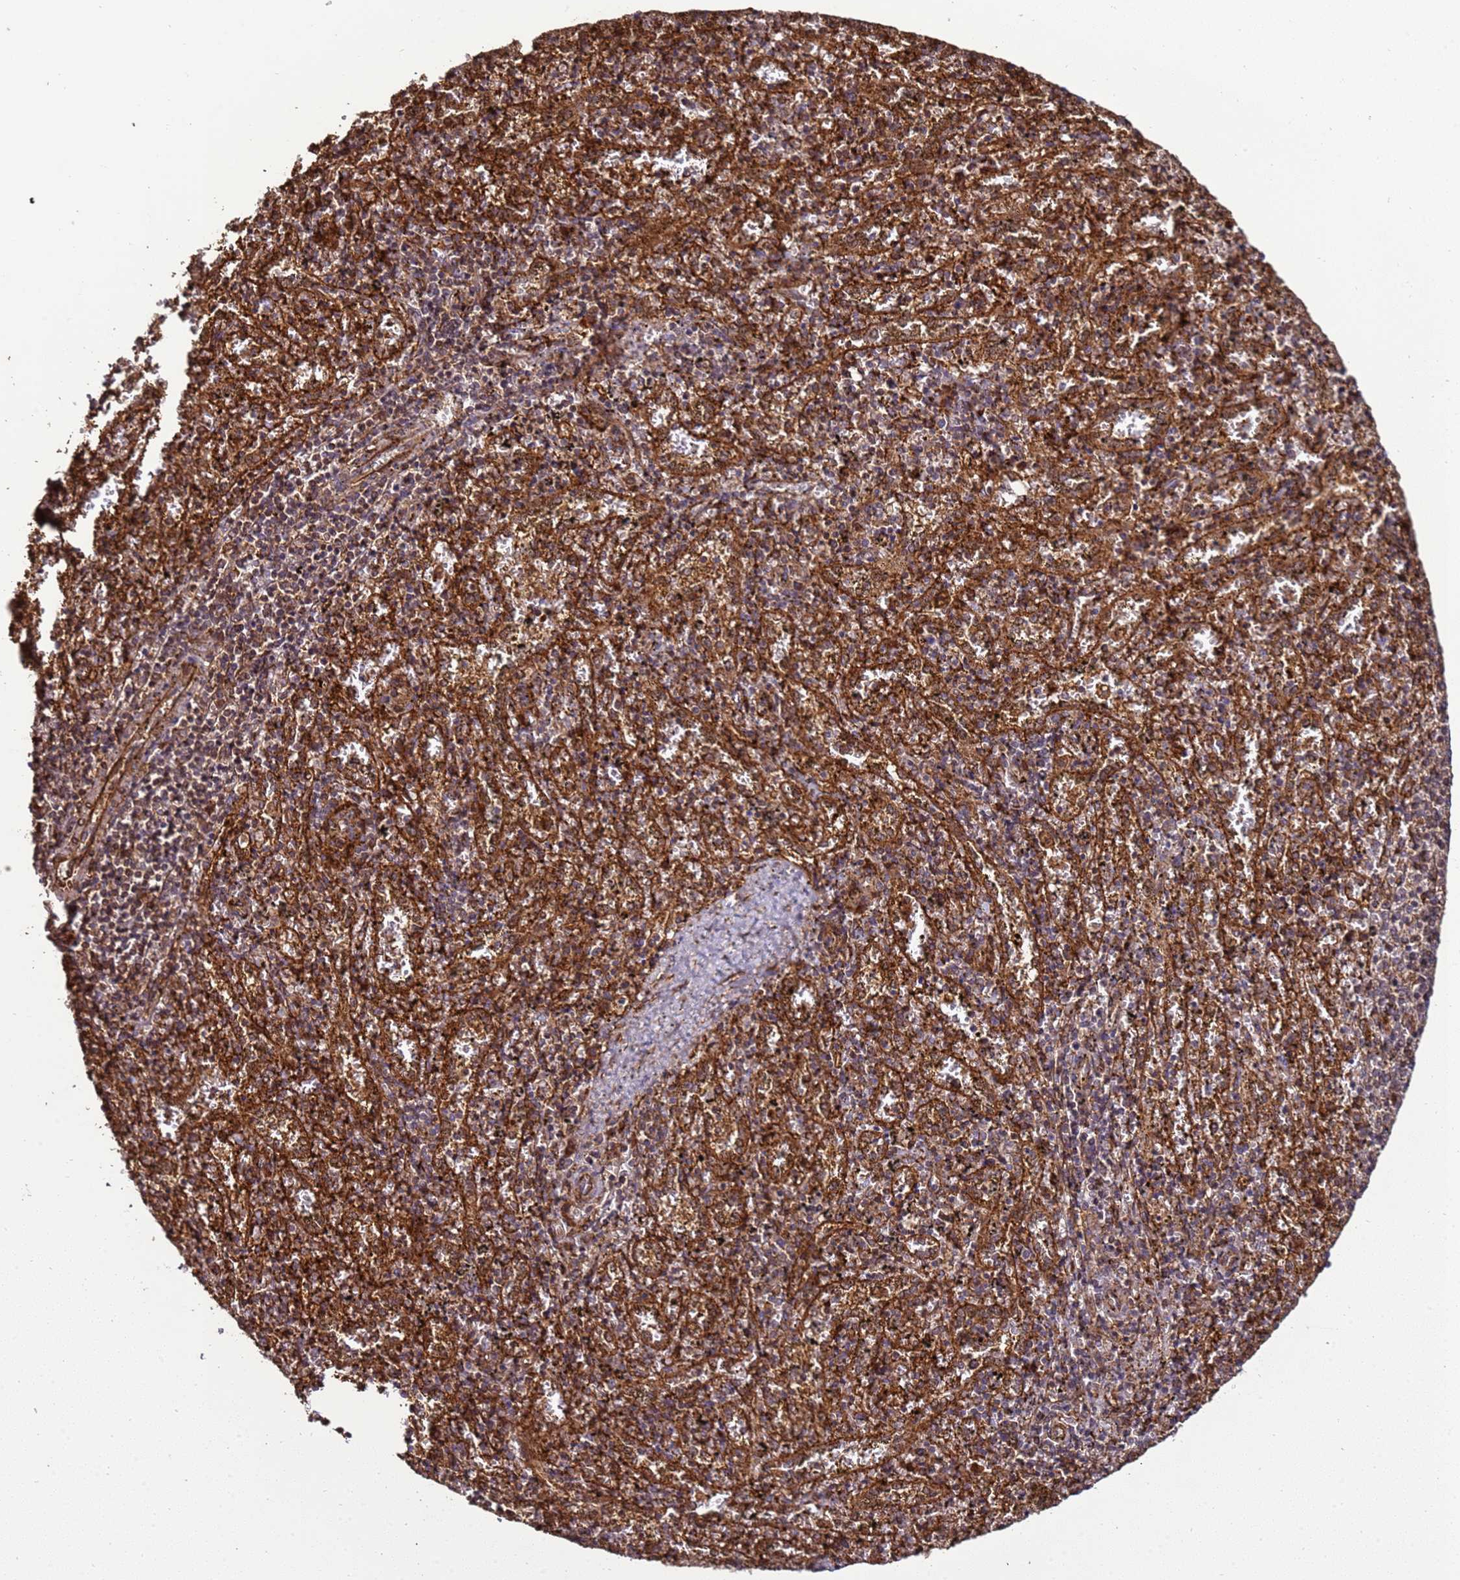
{"staining": {"intensity": "moderate", "quantity": "25%-75%", "location": "cytoplasmic/membranous"}, "tissue": "spleen", "cell_type": "Cells in red pulp", "image_type": "normal", "snomed": [{"axis": "morphology", "description": "Normal tissue, NOS"}, {"axis": "topography", "description": "Spleen"}], "caption": "Brown immunohistochemical staining in benign human spleen reveals moderate cytoplasmic/membranous staining in approximately 25%-75% of cells in red pulp. The protein of interest is stained brown, and the nuclei are stained in blue (DAB IHC with brightfield microscopy, high magnification).", "gene": "CNOT1", "patient": {"sex": "male", "age": 11}}